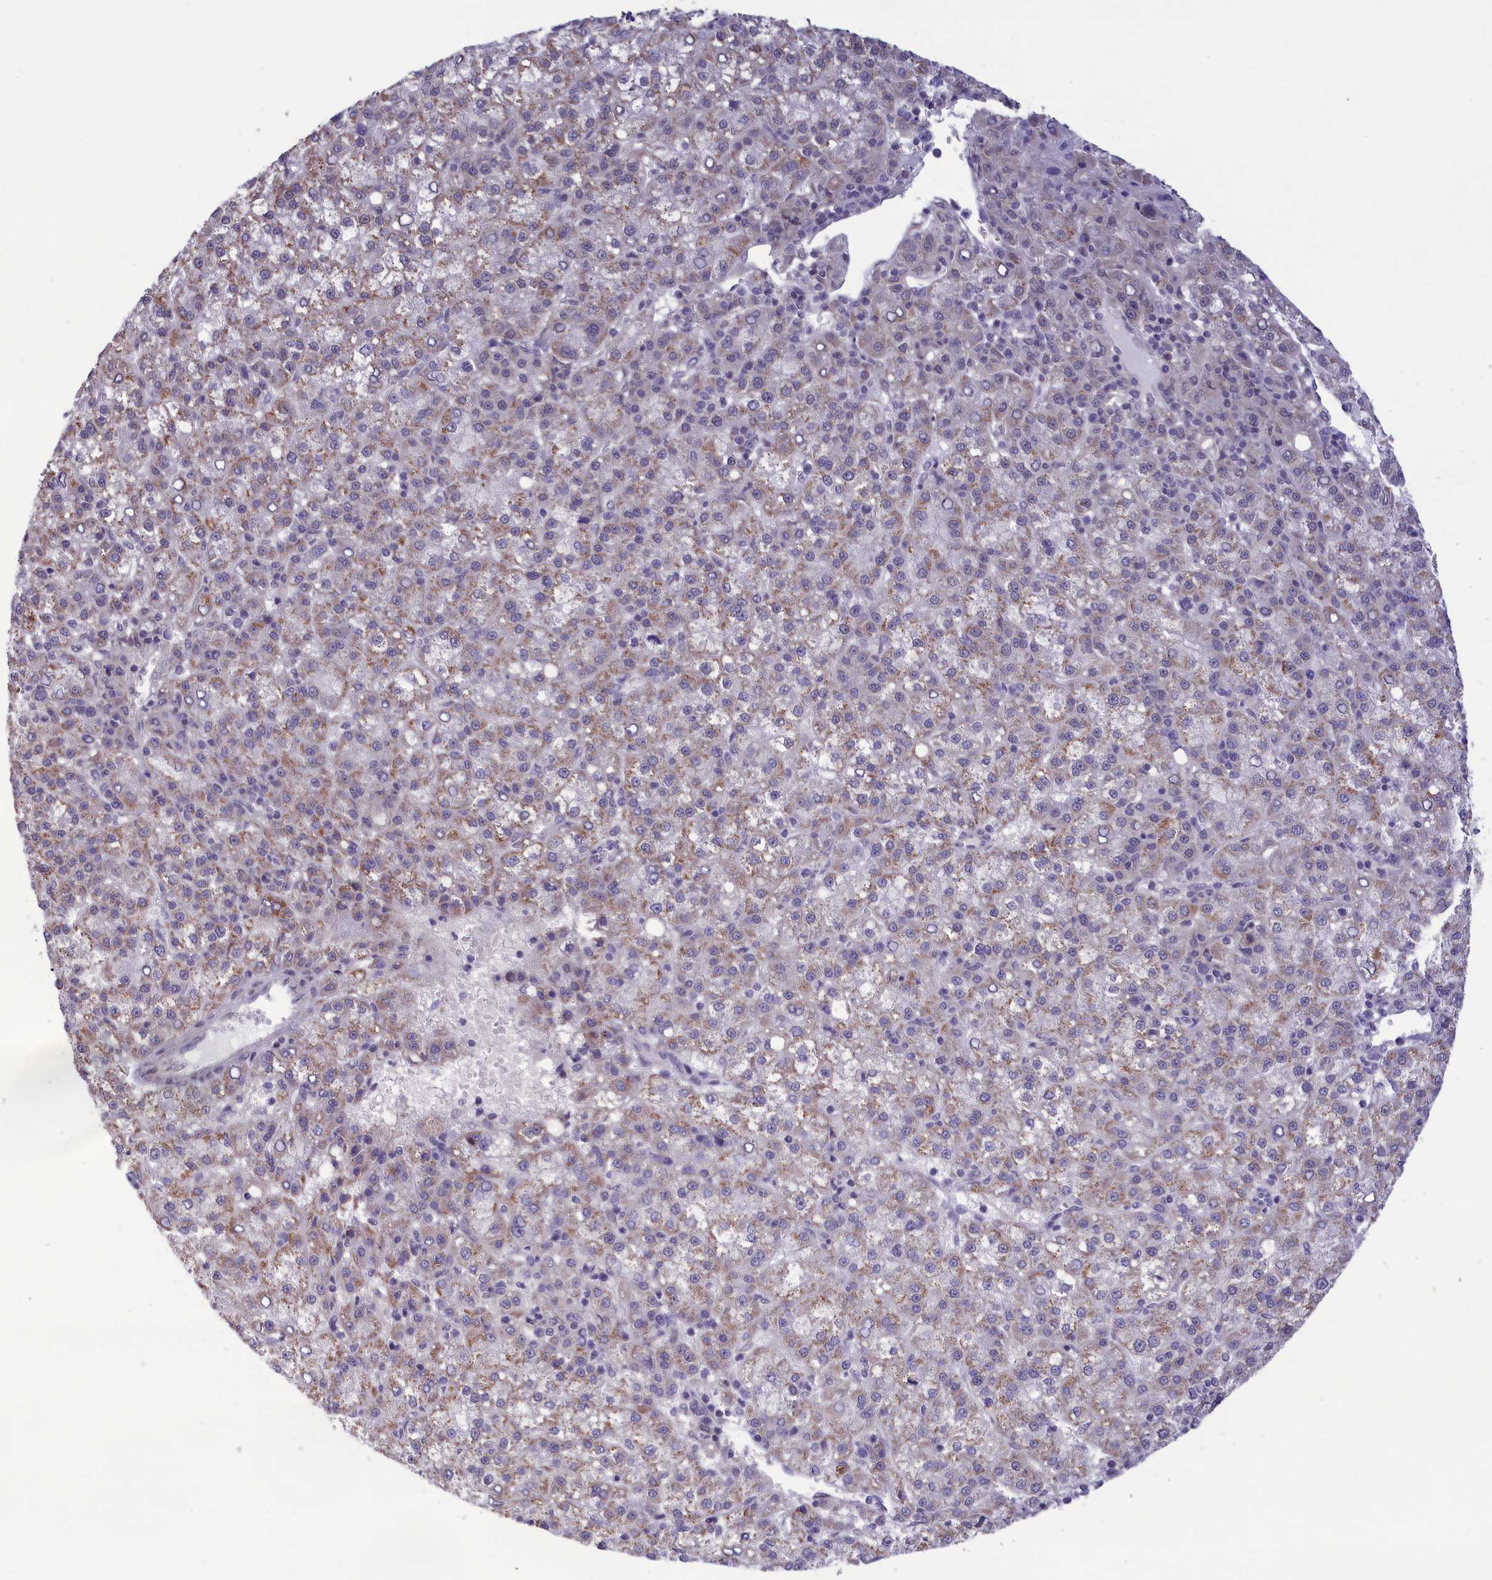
{"staining": {"intensity": "weak", "quantity": ">75%", "location": "cytoplasmic/membranous"}, "tissue": "liver cancer", "cell_type": "Tumor cells", "image_type": "cancer", "snomed": [{"axis": "morphology", "description": "Carcinoma, Hepatocellular, NOS"}, {"axis": "topography", "description": "Liver"}], "caption": "Immunohistochemistry micrograph of neoplastic tissue: human liver cancer stained using IHC shows low levels of weak protein expression localized specifically in the cytoplasmic/membranous of tumor cells, appearing as a cytoplasmic/membranous brown color.", "gene": "CORO2A", "patient": {"sex": "female", "age": 58}}